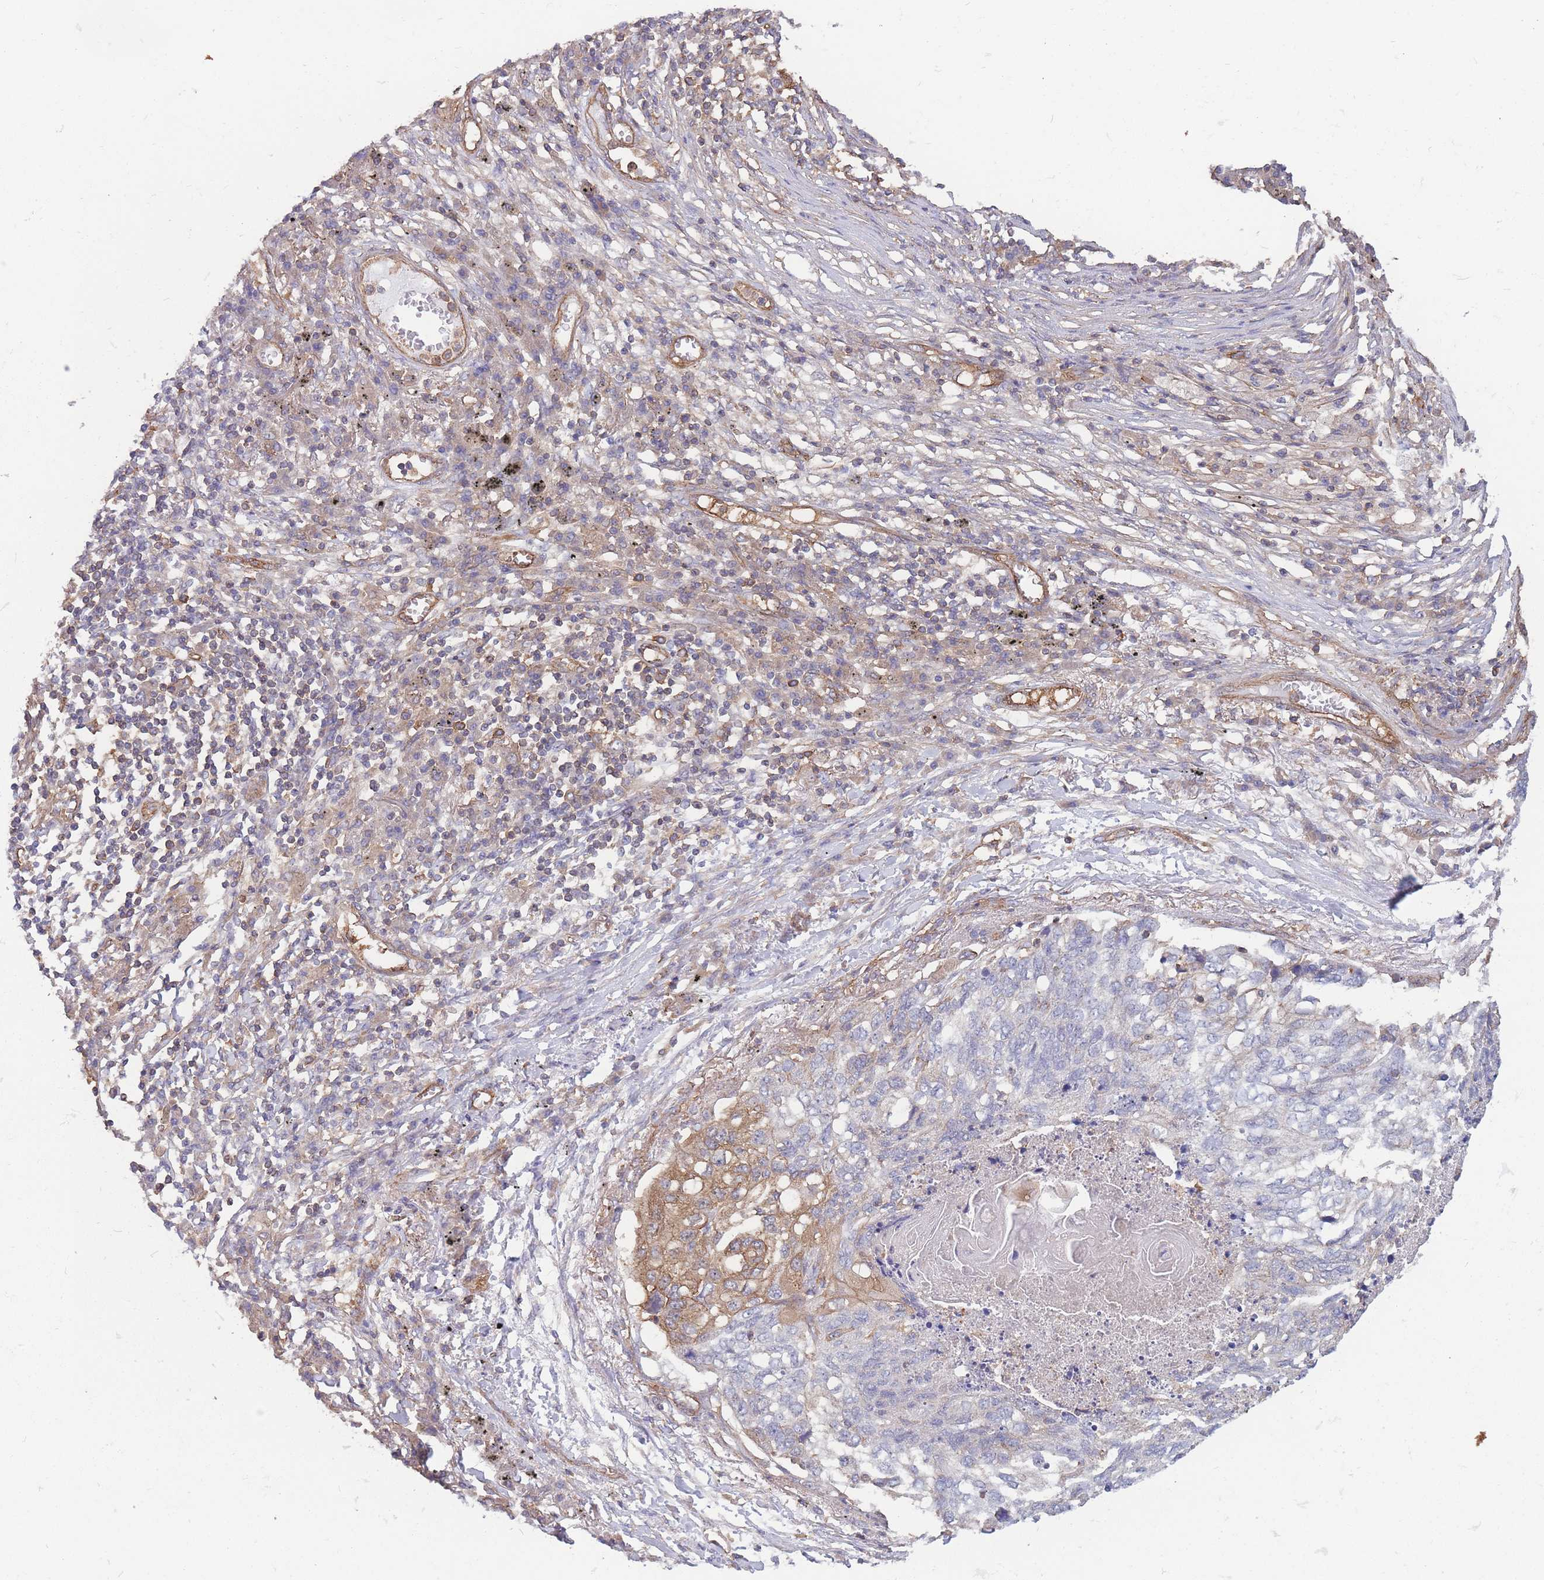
{"staining": {"intensity": "moderate", "quantity": "<25%", "location": "cytoplasmic/membranous"}, "tissue": "lung cancer", "cell_type": "Tumor cells", "image_type": "cancer", "snomed": [{"axis": "morphology", "description": "Squamous cell carcinoma, NOS"}, {"axis": "topography", "description": "Lung"}], "caption": "Protein staining of lung cancer (squamous cell carcinoma) tissue exhibits moderate cytoplasmic/membranous positivity in approximately <25% of tumor cells.", "gene": "GGA1", "patient": {"sex": "female", "age": 63}}